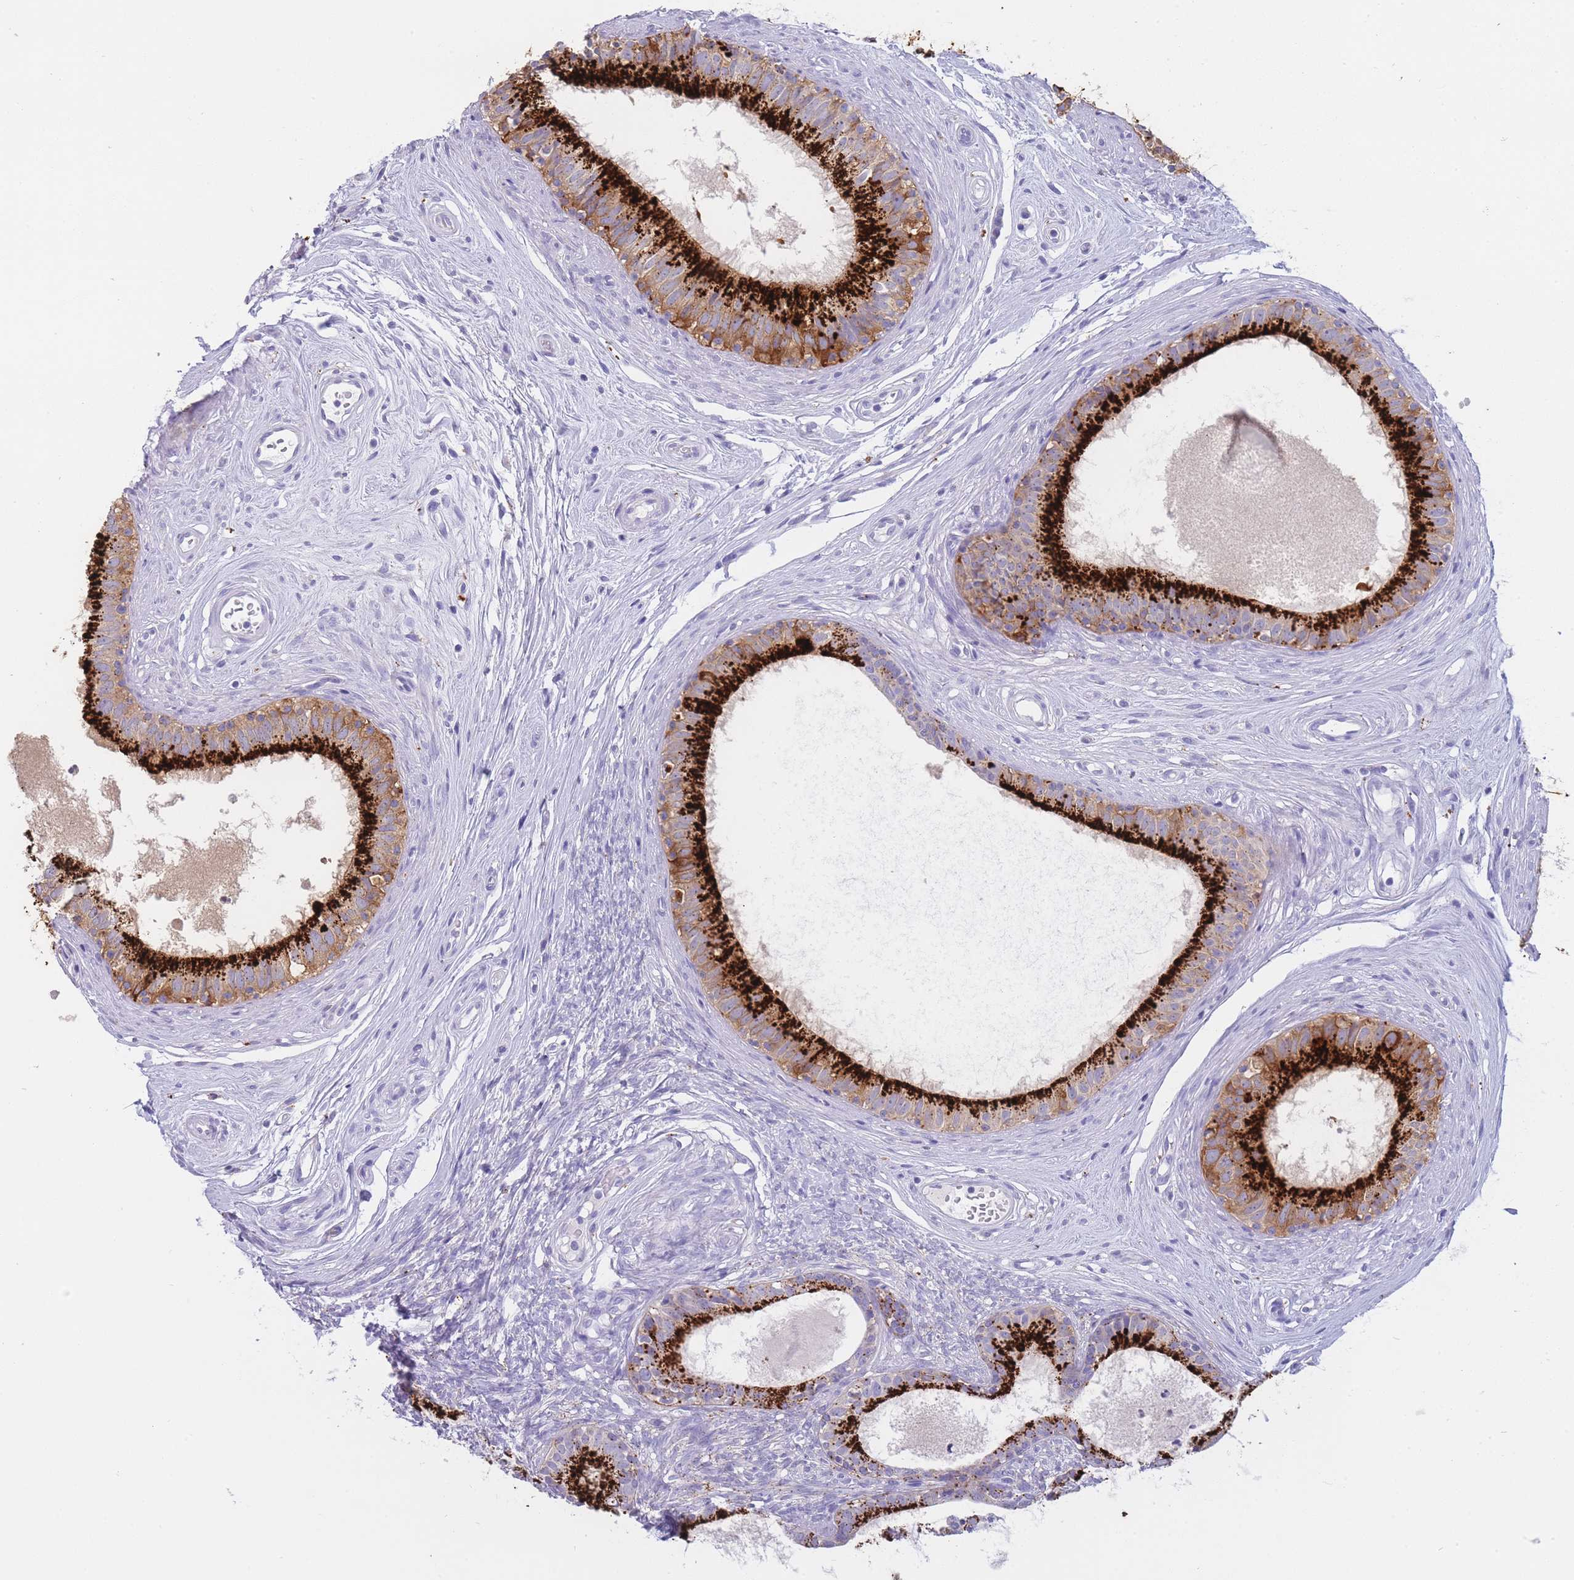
{"staining": {"intensity": "strong", "quantity": ">75%", "location": "cytoplasmic/membranous"}, "tissue": "epididymis", "cell_type": "Glandular cells", "image_type": "normal", "snomed": [{"axis": "morphology", "description": "Normal tissue, NOS"}, {"axis": "topography", "description": "Epididymis"}], "caption": "This is a histology image of immunohistochemistry staining of unremarkable epididymis, which shows strong positivity in the cytoplasmic/membranous of glandular cells.", "gene": "GAA", "patient": {"sex": "male", "age": 74}}